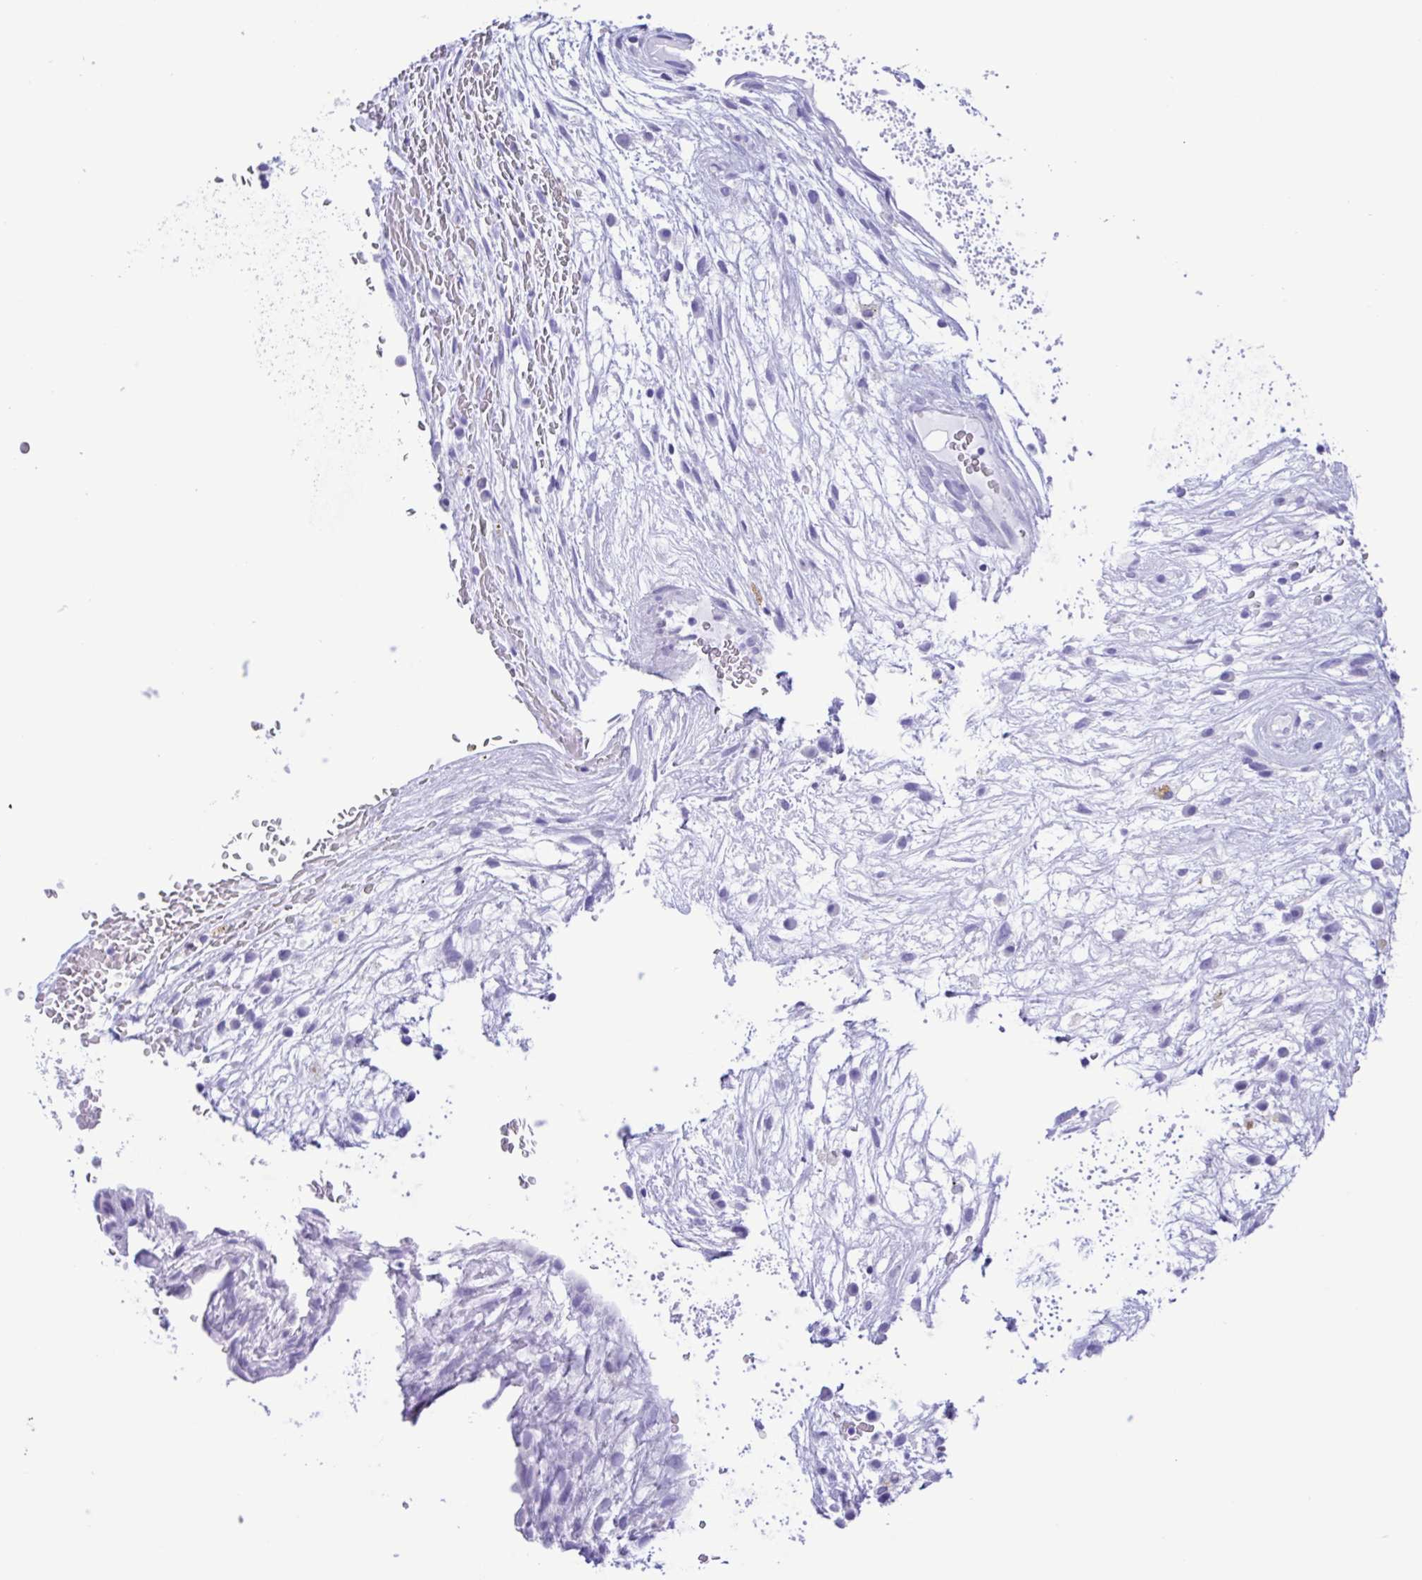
{"staining": {"intensity": "negative", "quantity": "none", "location": "none"}, "tissue": "testis cancer", "cell_type": "Tumor cells", "image_type": "cancer", "snomed": [{"axis": "morphology", "description": "Normal tissue, NOS"}, {"axis": "morphology", "description": "Carcinoma, Embryonal, NOS"}, {"axis": "topography", "description": "Testis"}], "caption": "Immunohistochemical staining of embryonal carcinoma (testis) shows no significant expression in tumor cells. (DAB (3,3'-diaminobenzidine) IHC, high magnification).", "gene": "TSPY2", "patient": {"sex": "male", "age": 32}}